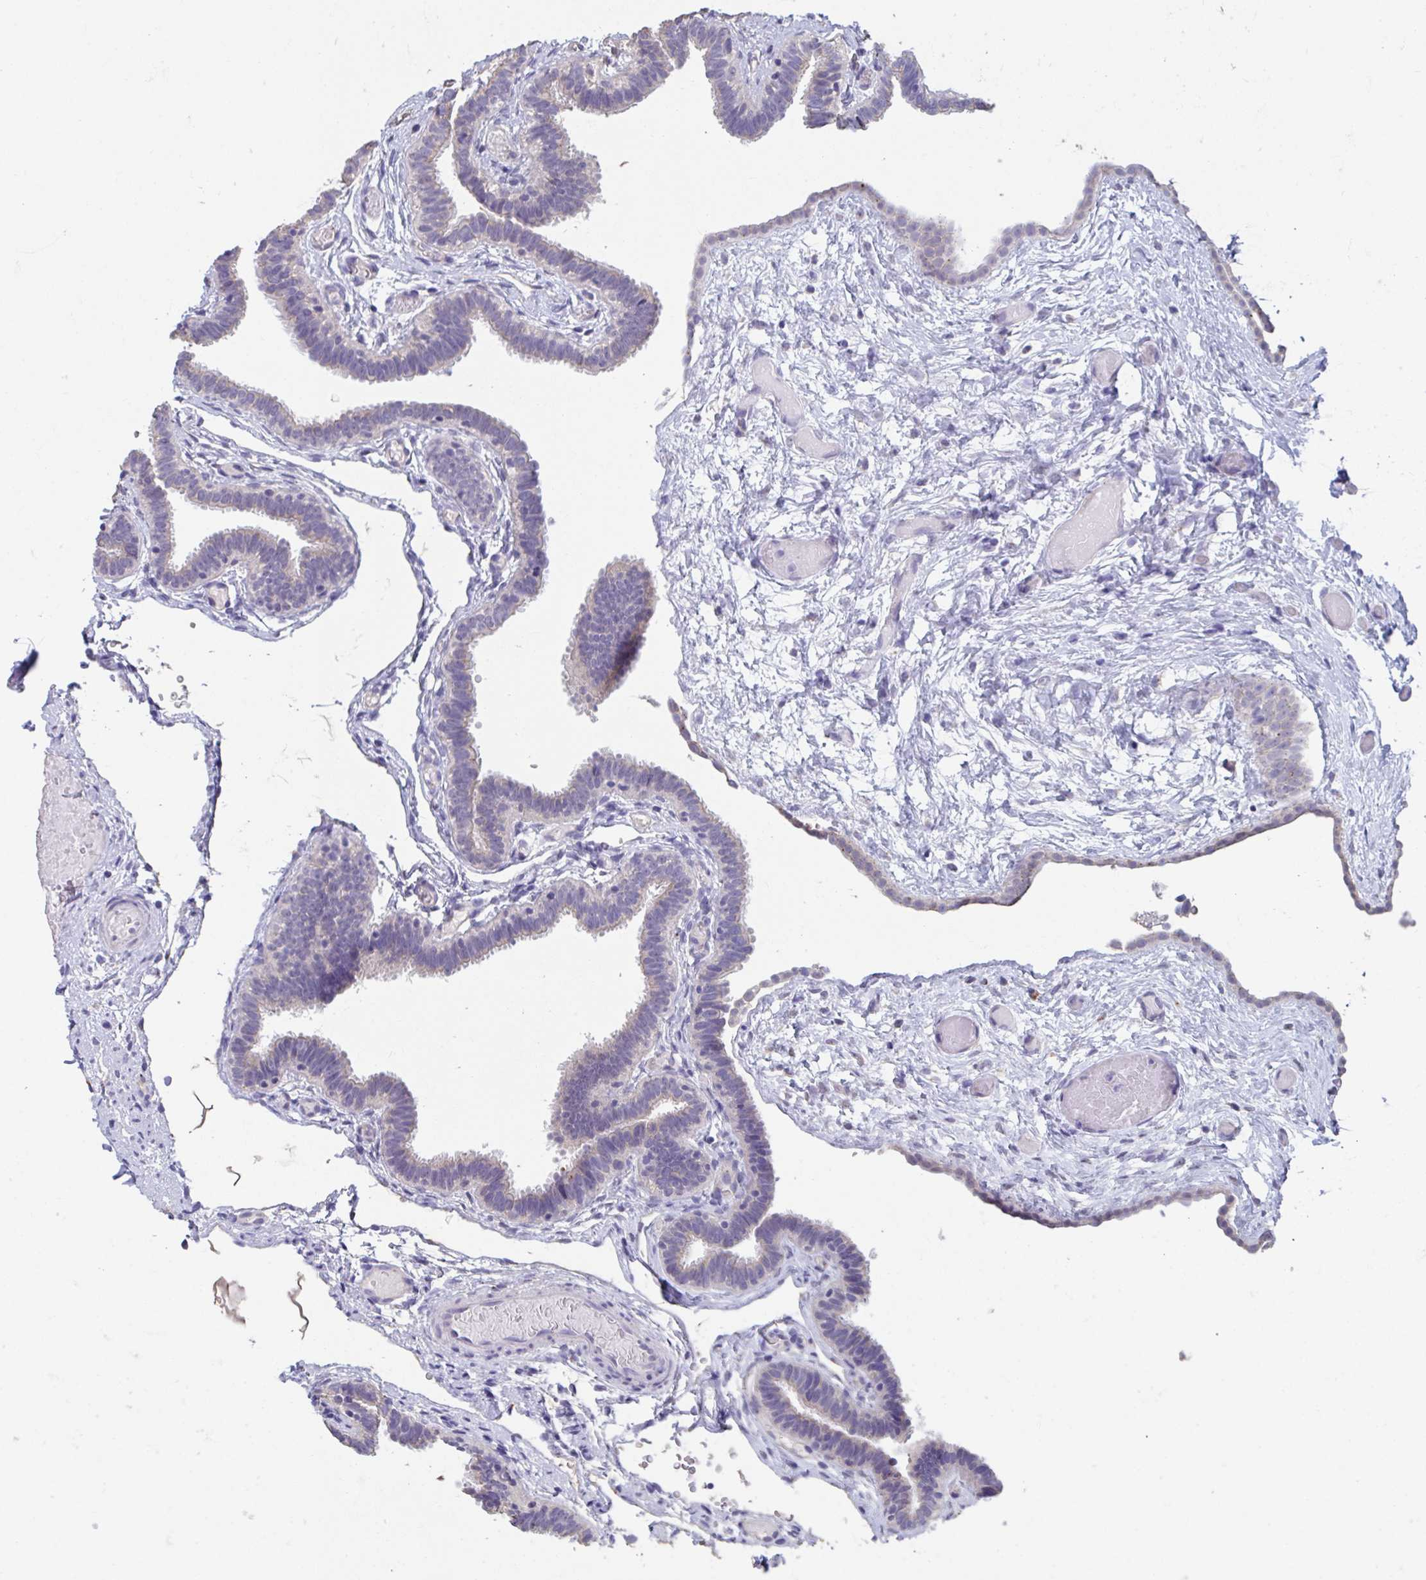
{"staining": {"intensity": "negative", "quantity": "none", "location": "none"}, "tissue": "fallopian tube", "cell_type": "Glandular cells", "image_type": "normal", "snomed": [{"axis": "morphology", "description": "Normal tissue, NOS"}, {"axis": "topography", "description": "Fallopian tube"}], "caption": "High magnification brightfield microscopy of normal fallopian tube stained with DAB (brown) and counterstained with hematoxylin (blue): glandular cells show no significant expression. Nuclei are stained in blue.", "gene": "GPR162", "patient": {"sex": "female", "age": 37}}